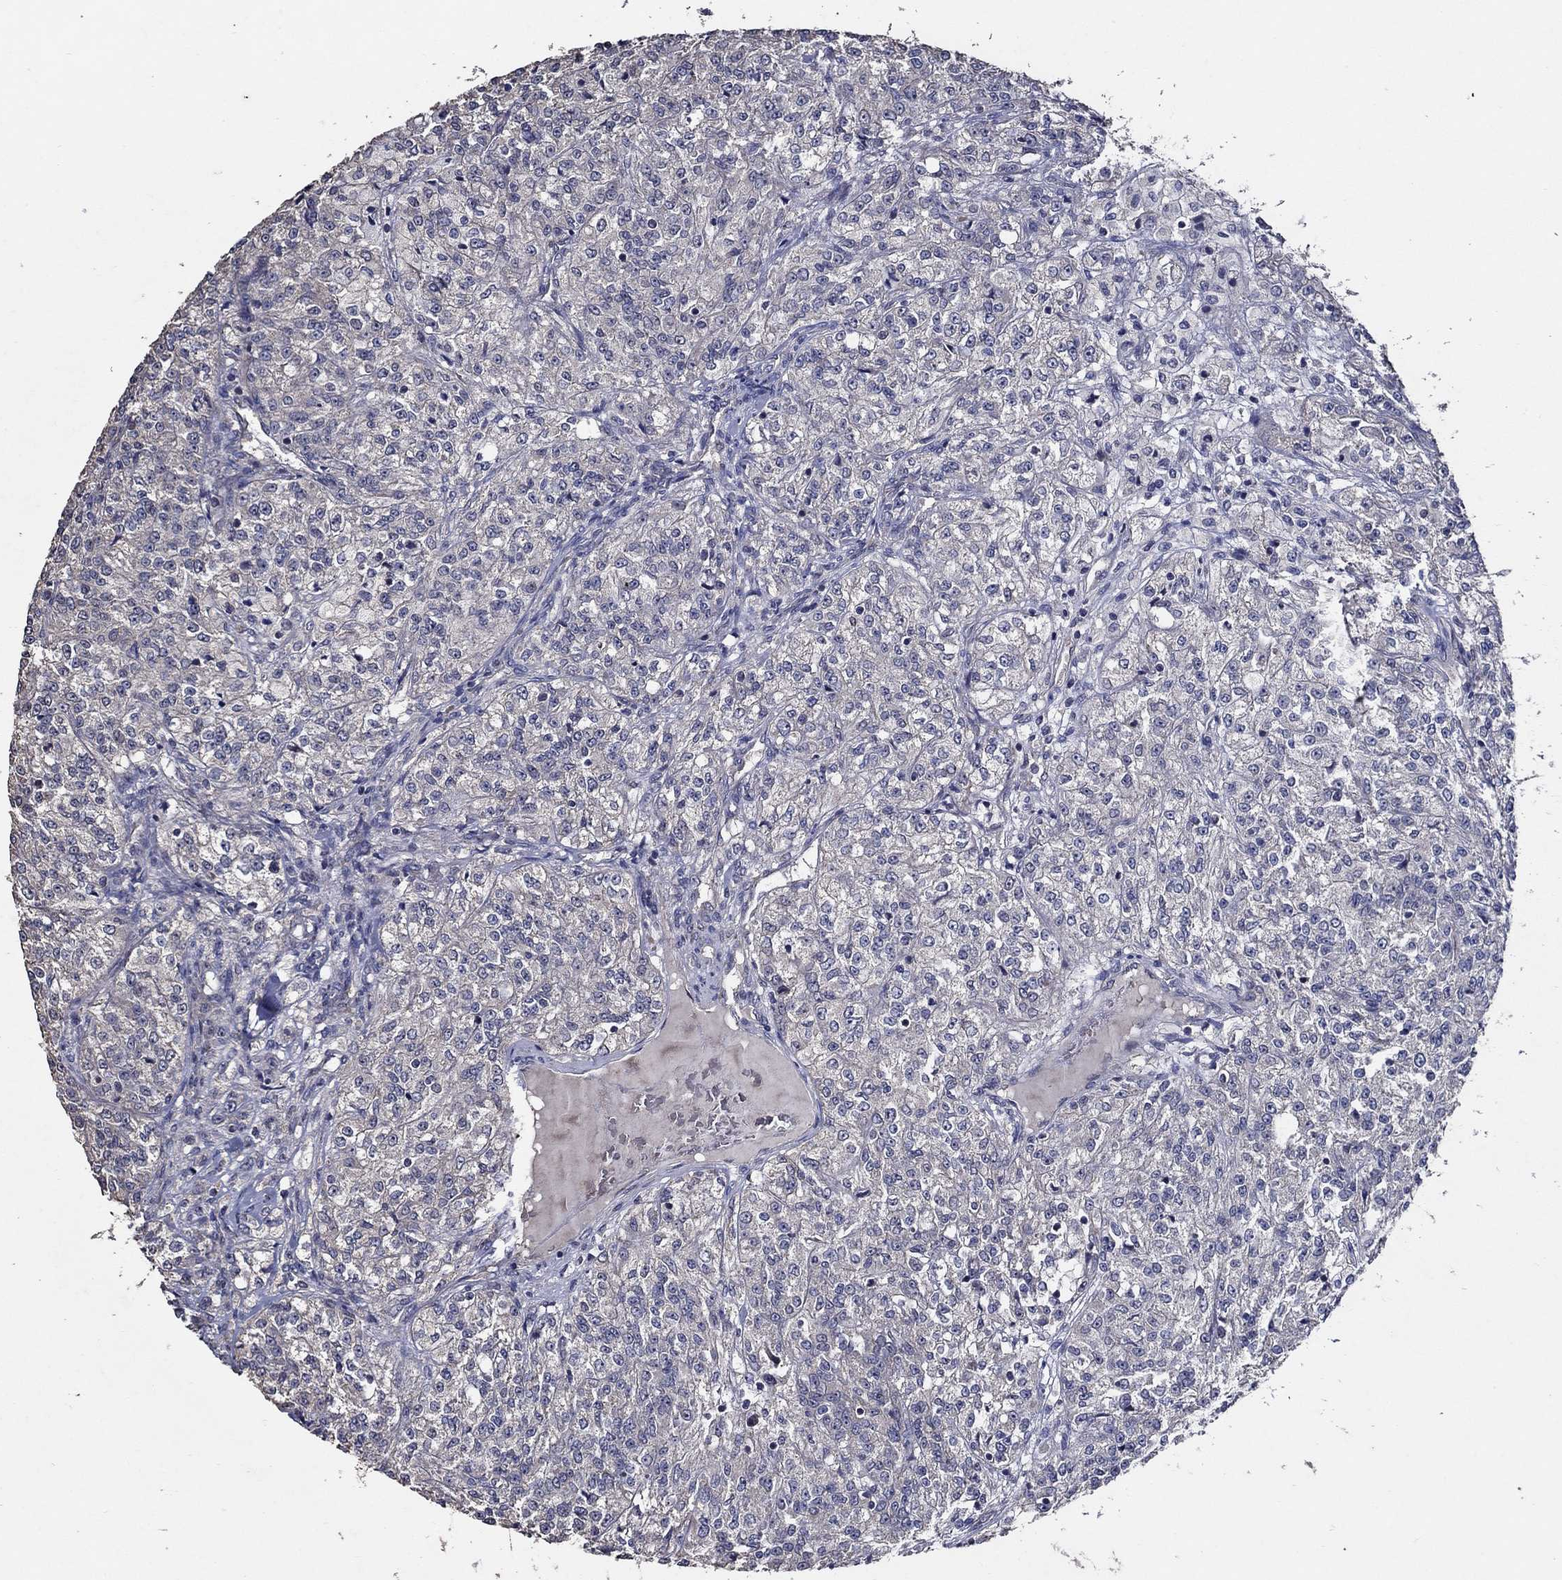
{"staining": {"intensity": "negative", "quantity": "none", "location": "none"}, "tissue": "renal cancer", "cell_type": "Tumor cells", "image_type": "cancer", "snomed": [{"axis": "morphology", "description": "Adenocarcinoma, NOS"}, {"axis": "topography", "description": "Kidney"}], "caption": "Protein analysis of adenocarcinoma (renal) demonstrates no significant staining in tumor cells. The staining is performed using DAB (3,3'-diaminobenzidine) brown chromogen with nuclei counter-stained in using hematoxylin.", "gene": "HAP1", "patient": {"sex": "female", "age": 63}}